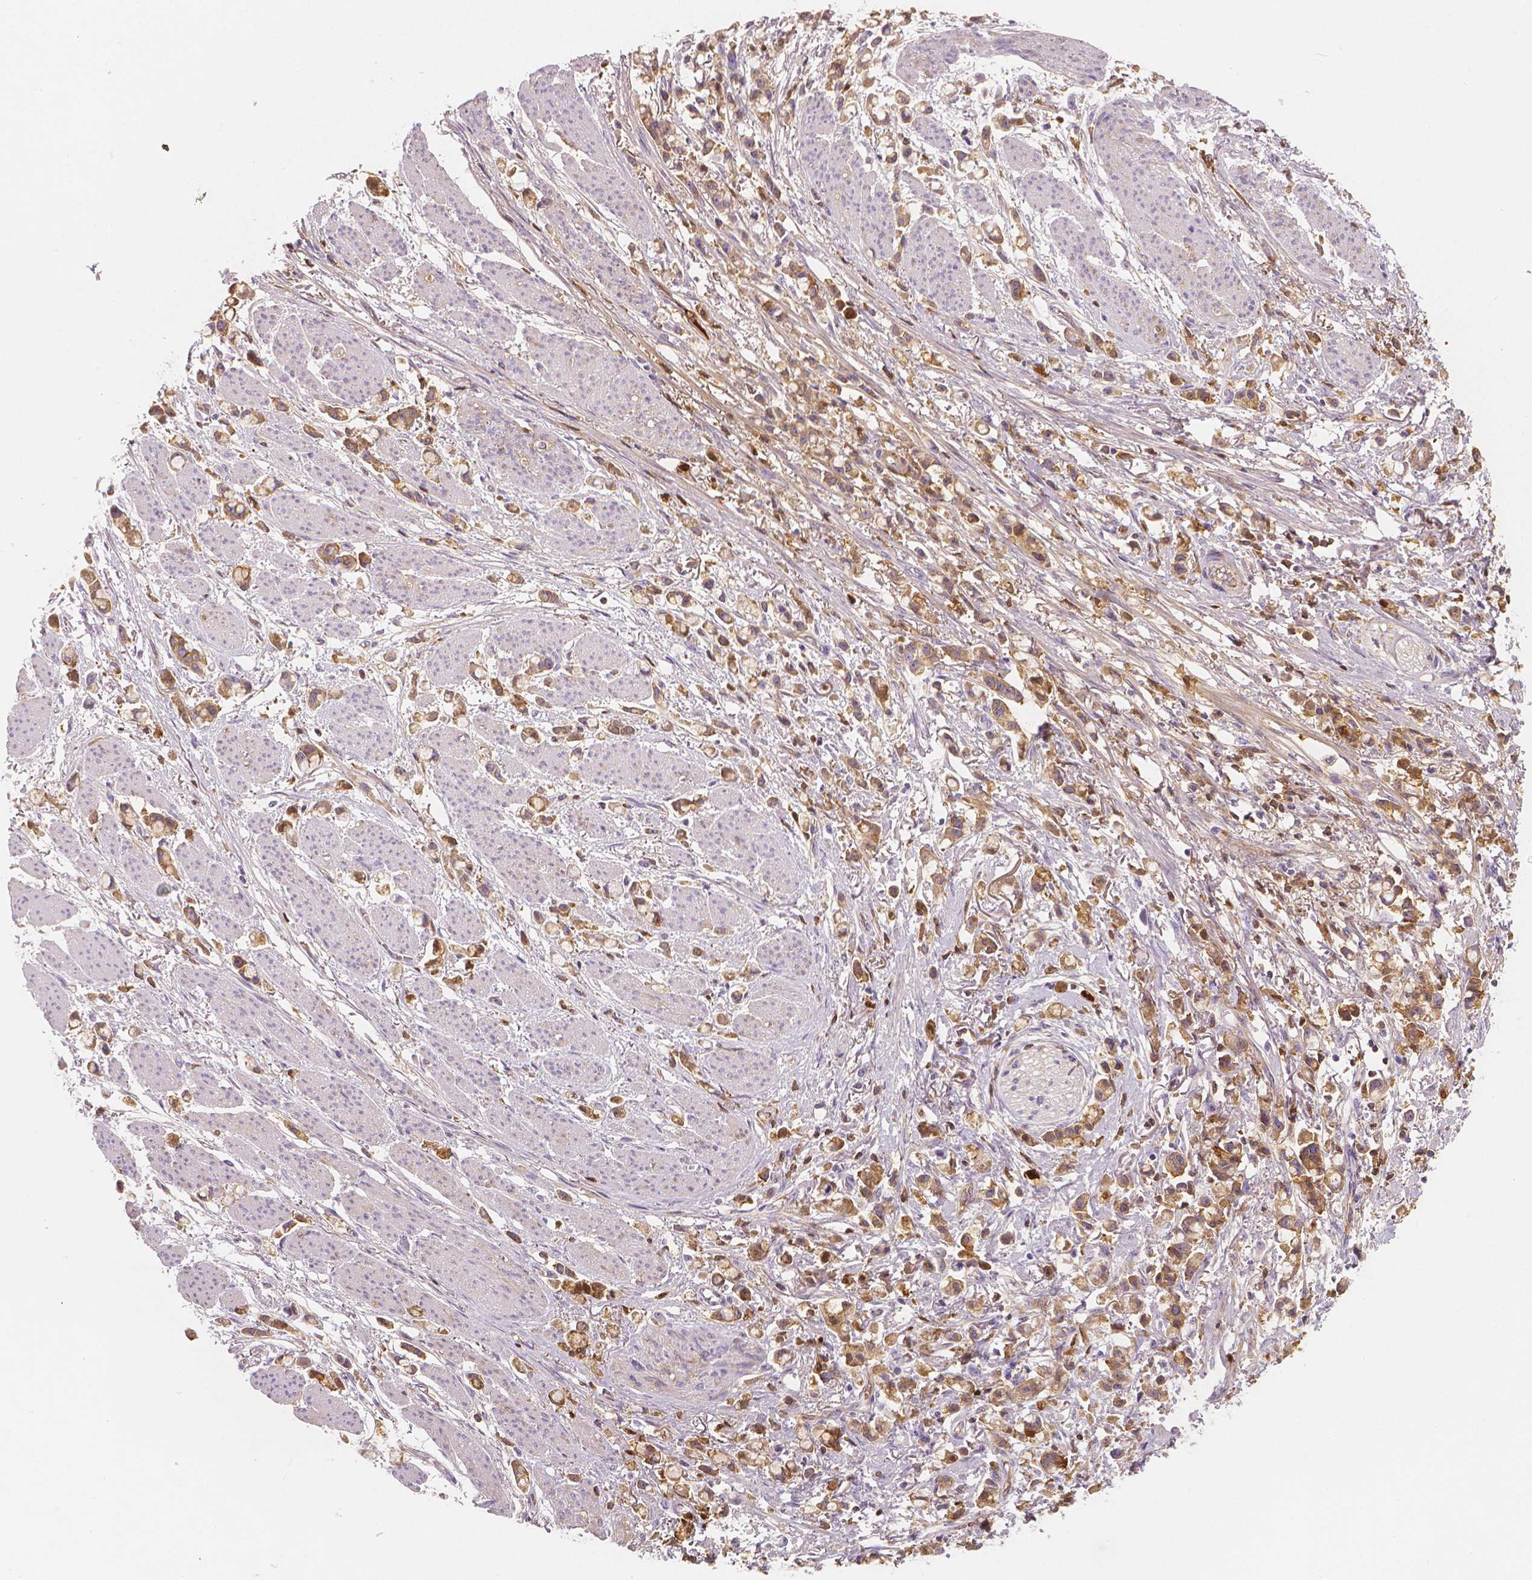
{"staining": {"intensity": "moderate", "quantity": ">75%", "location": "cytoplasmic/membranous"}, "tissue": "stomach cancer", "cell_type": "Tumor cells", "image_type": "cancer", "snomed": [{"axis": "morphology", "description": "Adenocarcinoma, NOS"}, {"axis": "topography", "description": "Stomach"}], "caption": "Stomach cancer stained with a protein marker reveals moderate staining in tumor cells.", "gene": "APOA4", "patient": {"sex": "female", "age": 81}}